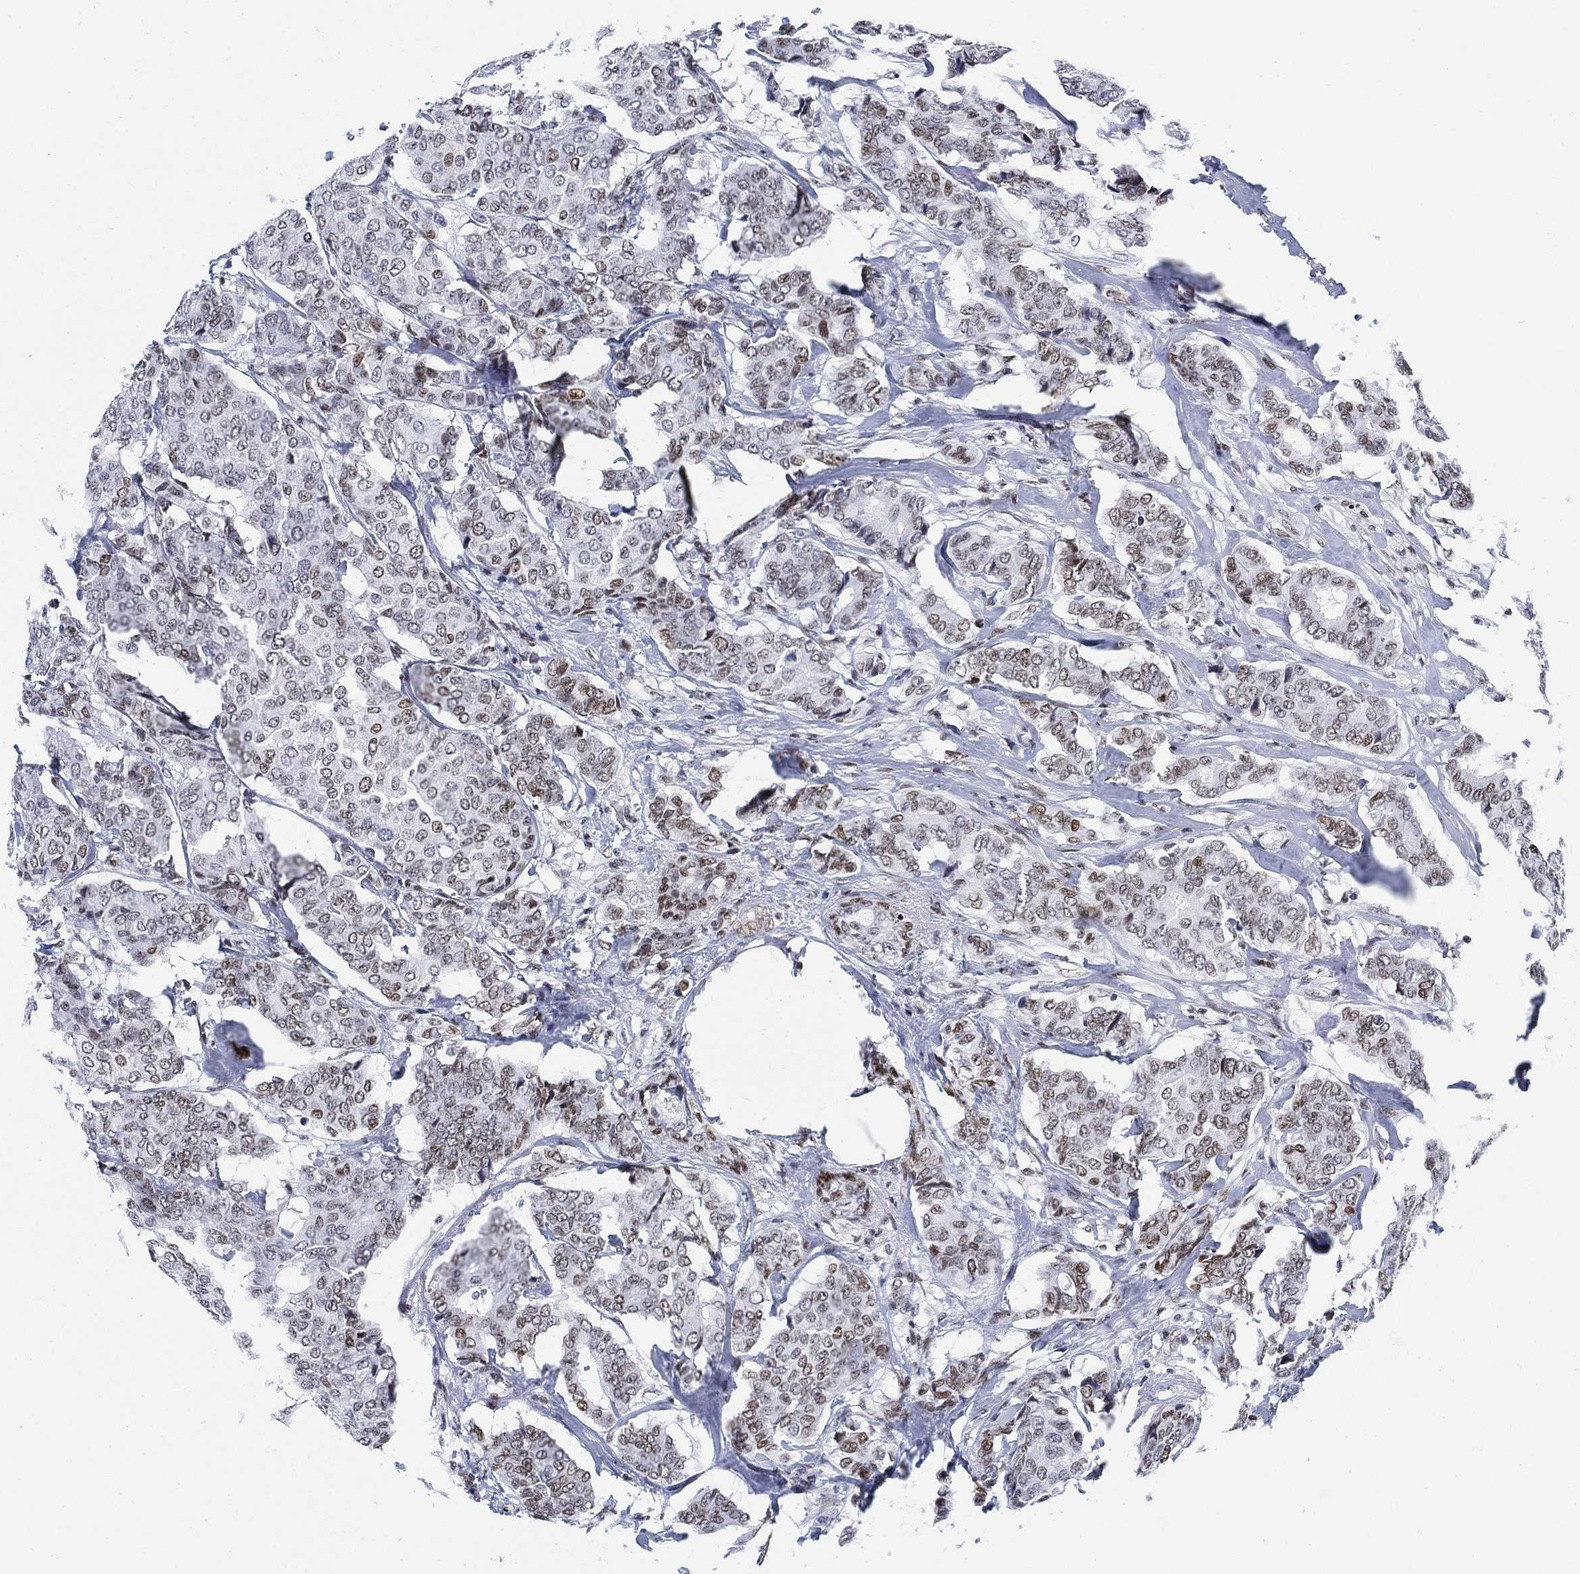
{"staining": {"intensity": "moderate", "quantity": "25%-75%", "location": "nuclear"}, "tissue": "breast cancer", "cell_type": "Tumor cells", "image_type": "cancer", "snomed": [{"axis": "morphology", "description": "Duct carcinoma"}, {"axis": "topography", "description": "Breast"}], "caption": "About 25%-75% of tumor cells in breast intraductal carcinoma display moderate nuclear protein expression as visualized by brown immunohistochemical staining.", "gene": "H1-10", "patient": {"sex": "female", "age": 75}}